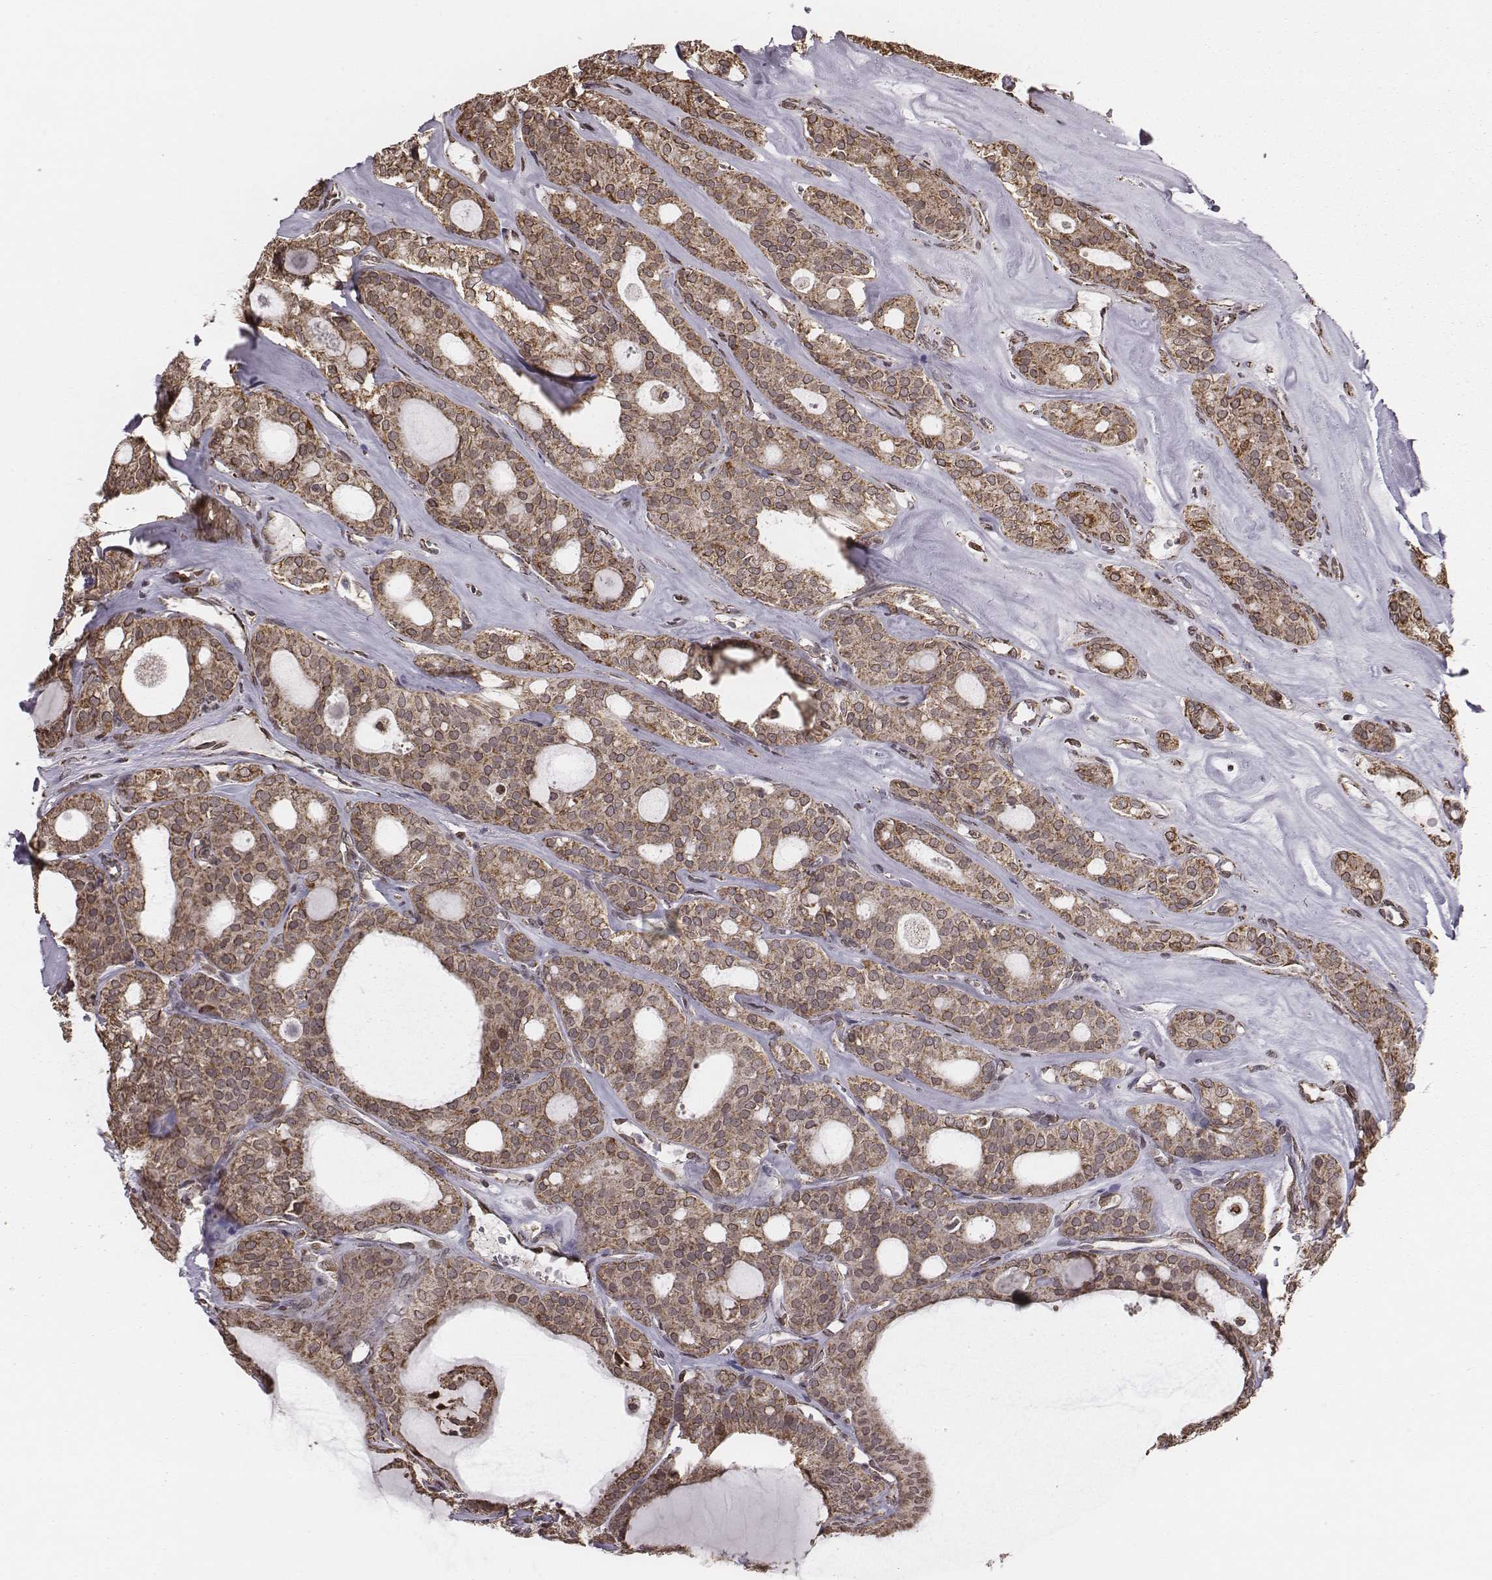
{"staining": {"intensity": "moderate", "quantity": ">75%", "location": "cytoplasmic/membranous"}, "tissue": "thyroid cancer", "cell_type": "Tumor cells", "image_type": "cancer", "snomed": [{"axis": "morphology", "description": "Follicular adenoma carcinoma, NOS"}, {"axis": "topography", "description": "Thyroid gland"}], "caption": "Thyroid cancer tissue demonstrates moderate cytoplasmic/membranous staining in approximately >75% of tumor cells, visualized by immunohistochemistry. (DAB (3,3'-diaminobenzidine) = brown stain, brightfield microscopy at high magnification).", "gene": "ACOT2", "patient": {"sex": "male", "age": 75}}